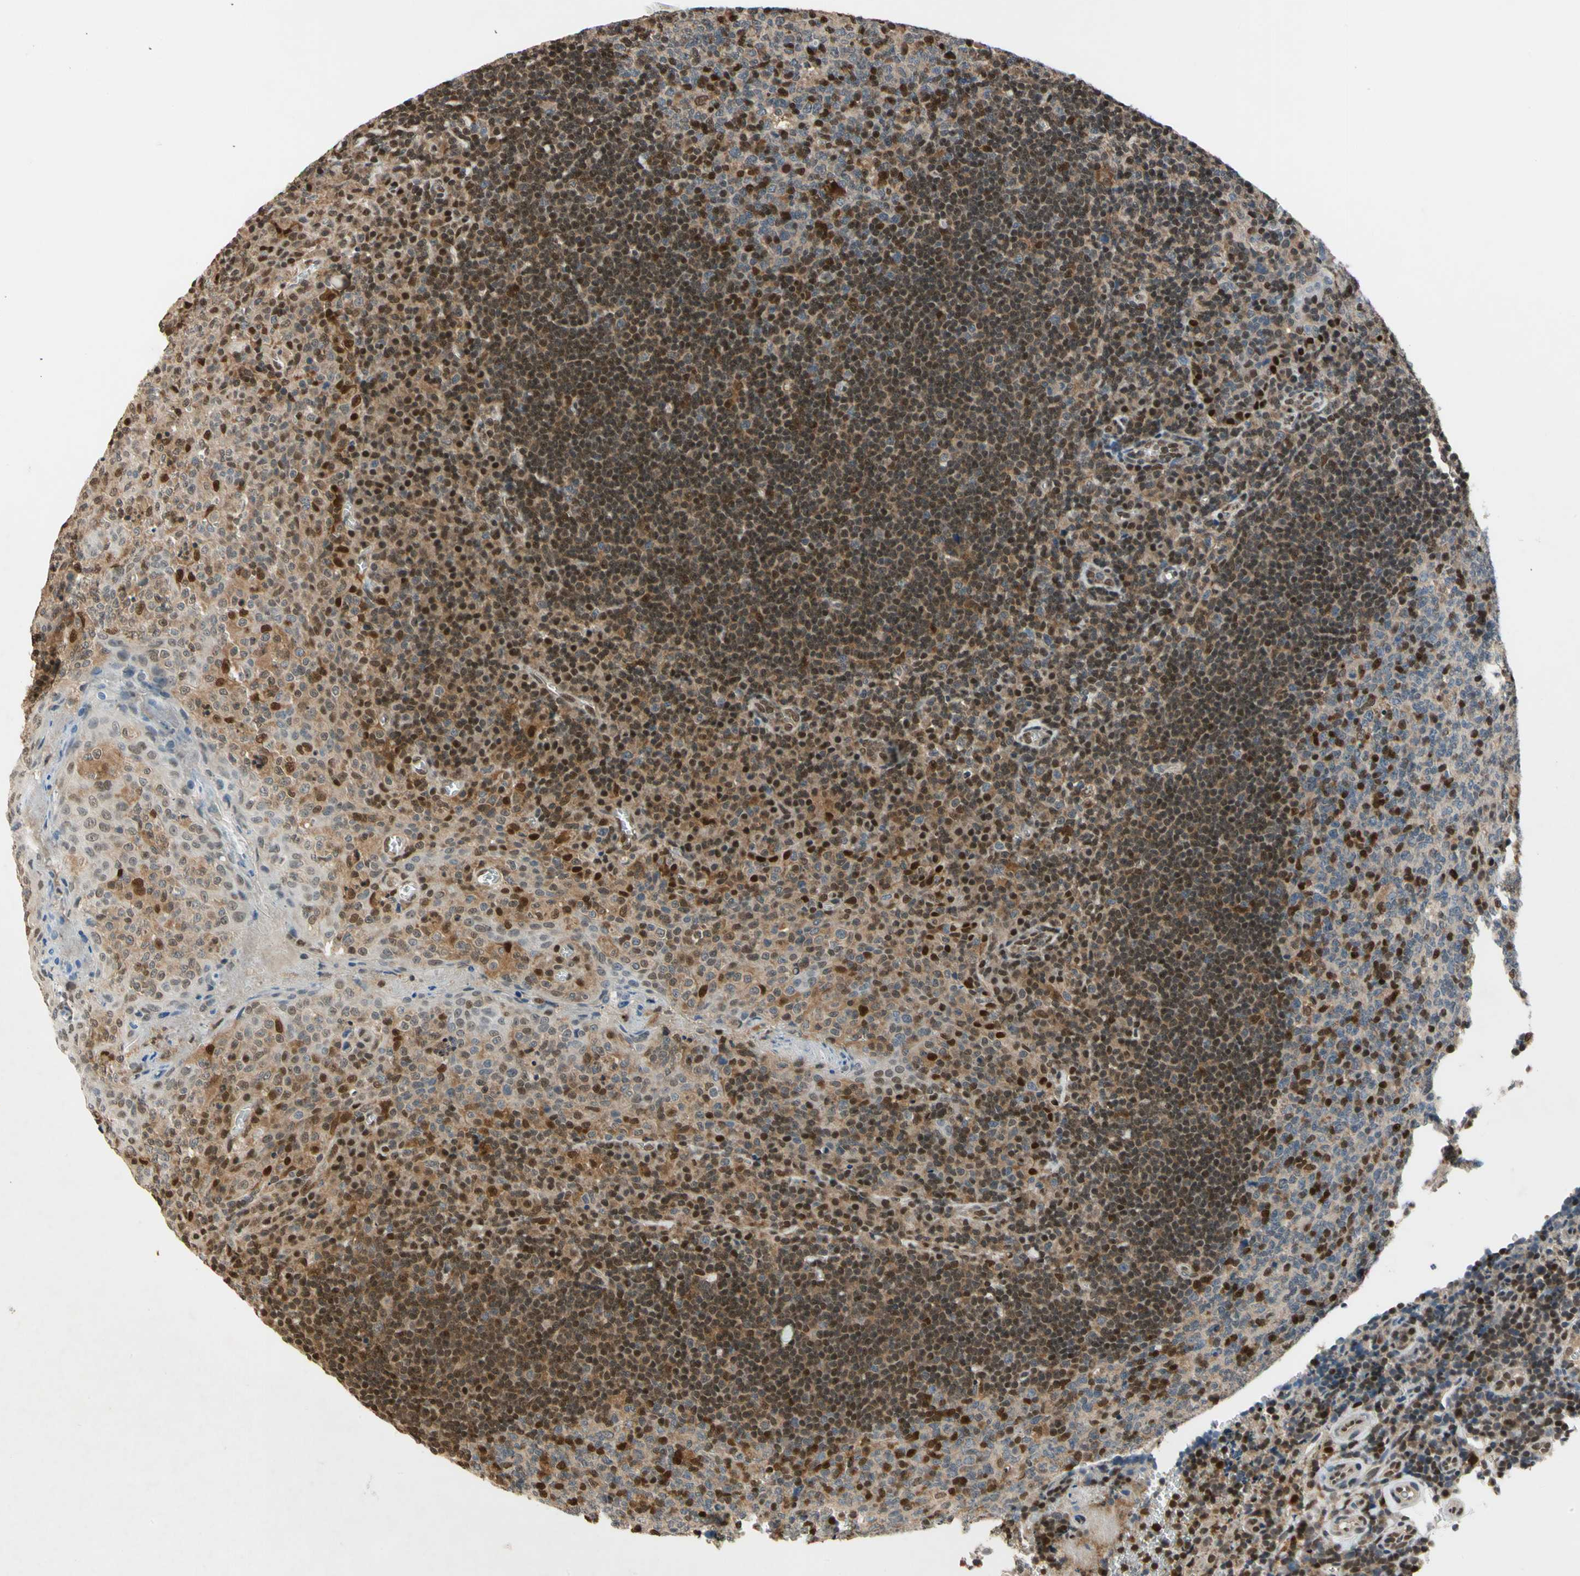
{"staining": {"intensity": "moderate", "quantity": "<25%", "location": "nuclear"}, "tissue": "tonsil", "cell_type": "Germinal center cells", "image_type": "normal", "snomed": [{"axis": "morphology", "description": "Normal tissue, NOS"}, {"axis": "topography", "description": "Tonsil"}], "caption": "This histopathology image displays IHC staining of unremarkable tonsil, with low moderate nuclear positivity in about <25% of germinal center cells.", "gene": "GSR", "patient": {"sex": "male", "age": 17}}